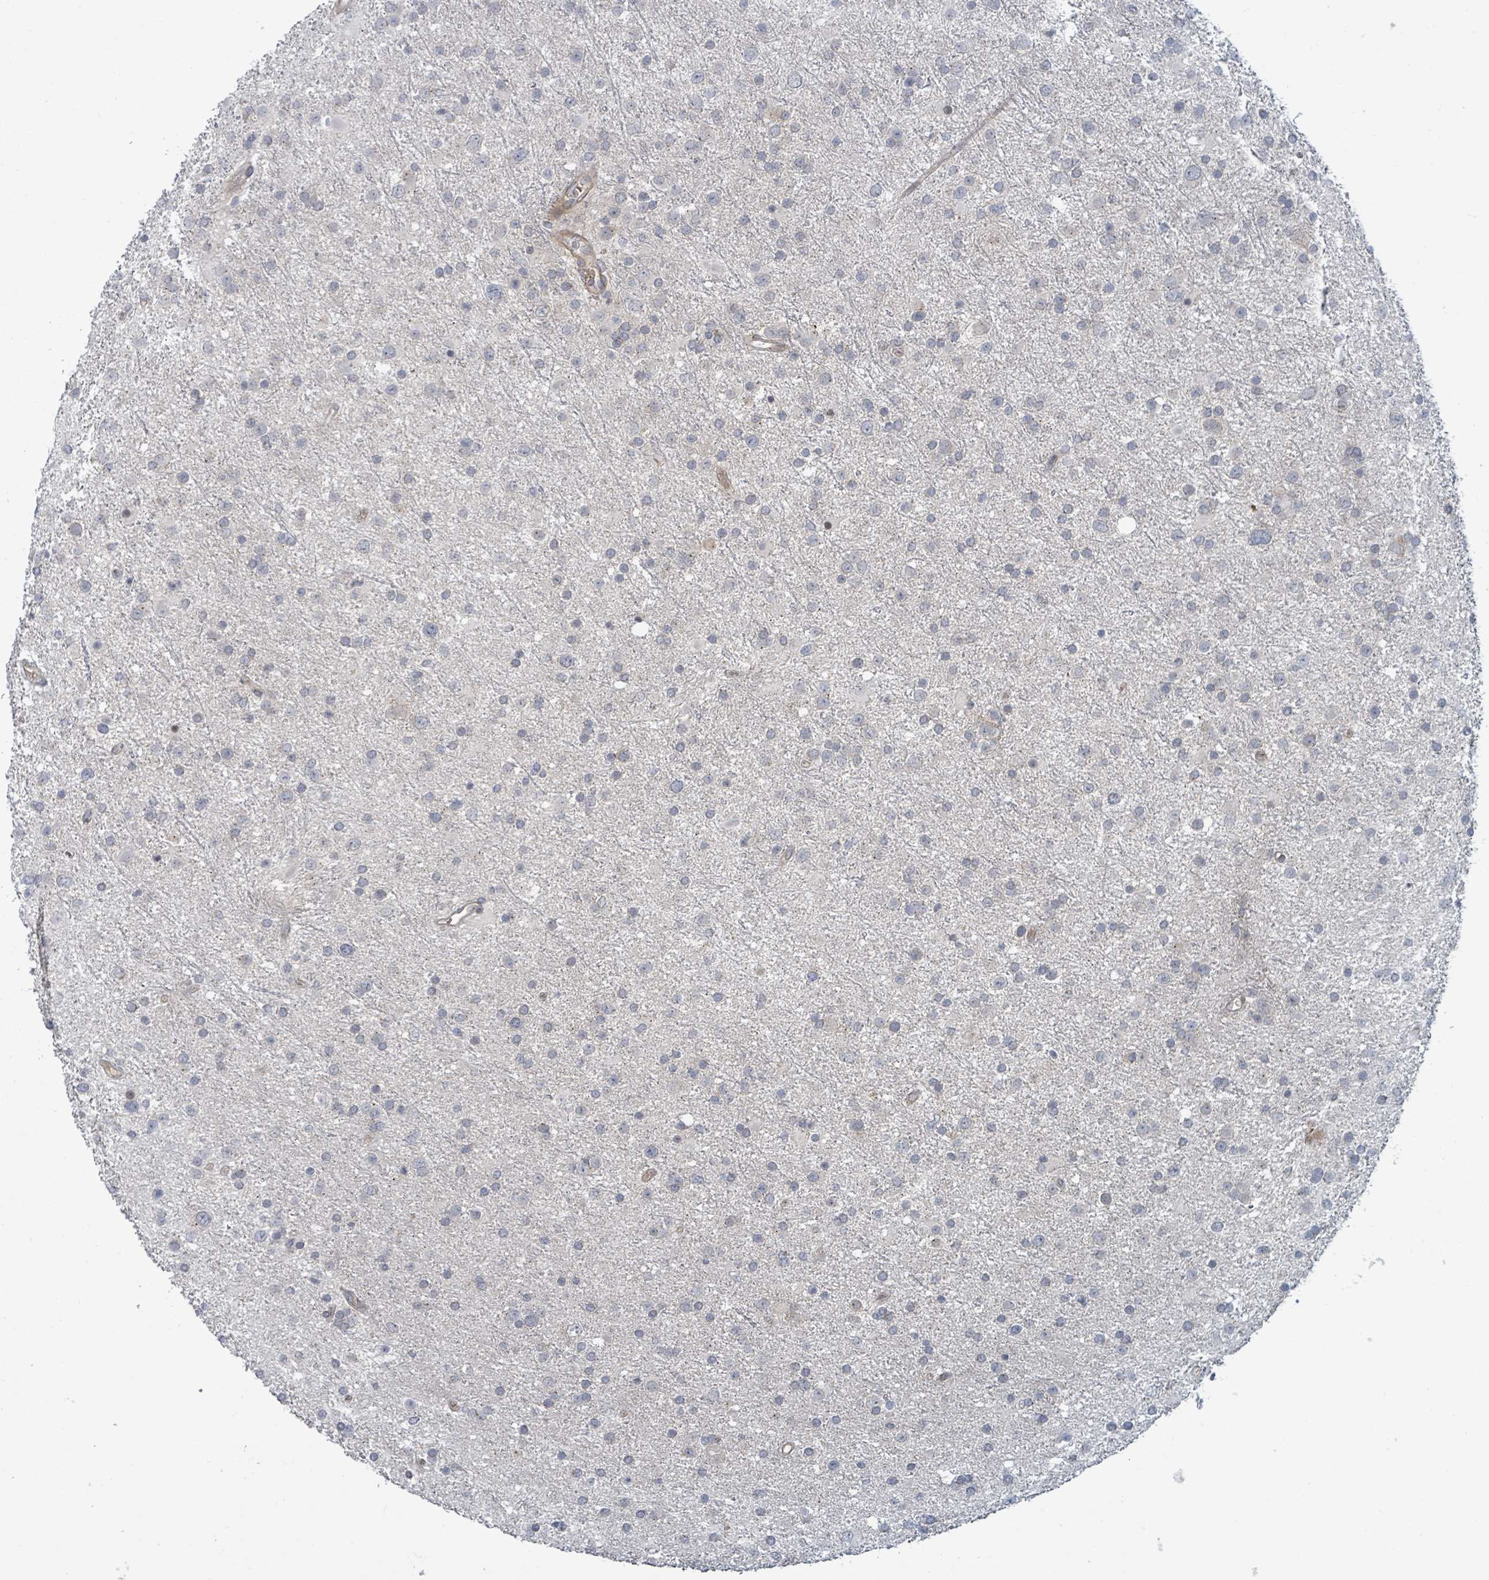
{"staining": {"intensity": "negative", "quantity": "none", "location": "none"}, "tissue": "glioma", "cell_type": "Tumor cells", "image_type": "cancer", "snomed": [{"axis": "morphology", "description": "Glioma, malignant, Low grade"}, {"axis": "topography", "description": "Brain"}], "caption": "High power microscopy photomicrograph of an IHC micrograph of glioma, revealing no significant positivity in tumor cells.", "gene": "COL5A3", "patient": {"sex": "female", "age": 32}}